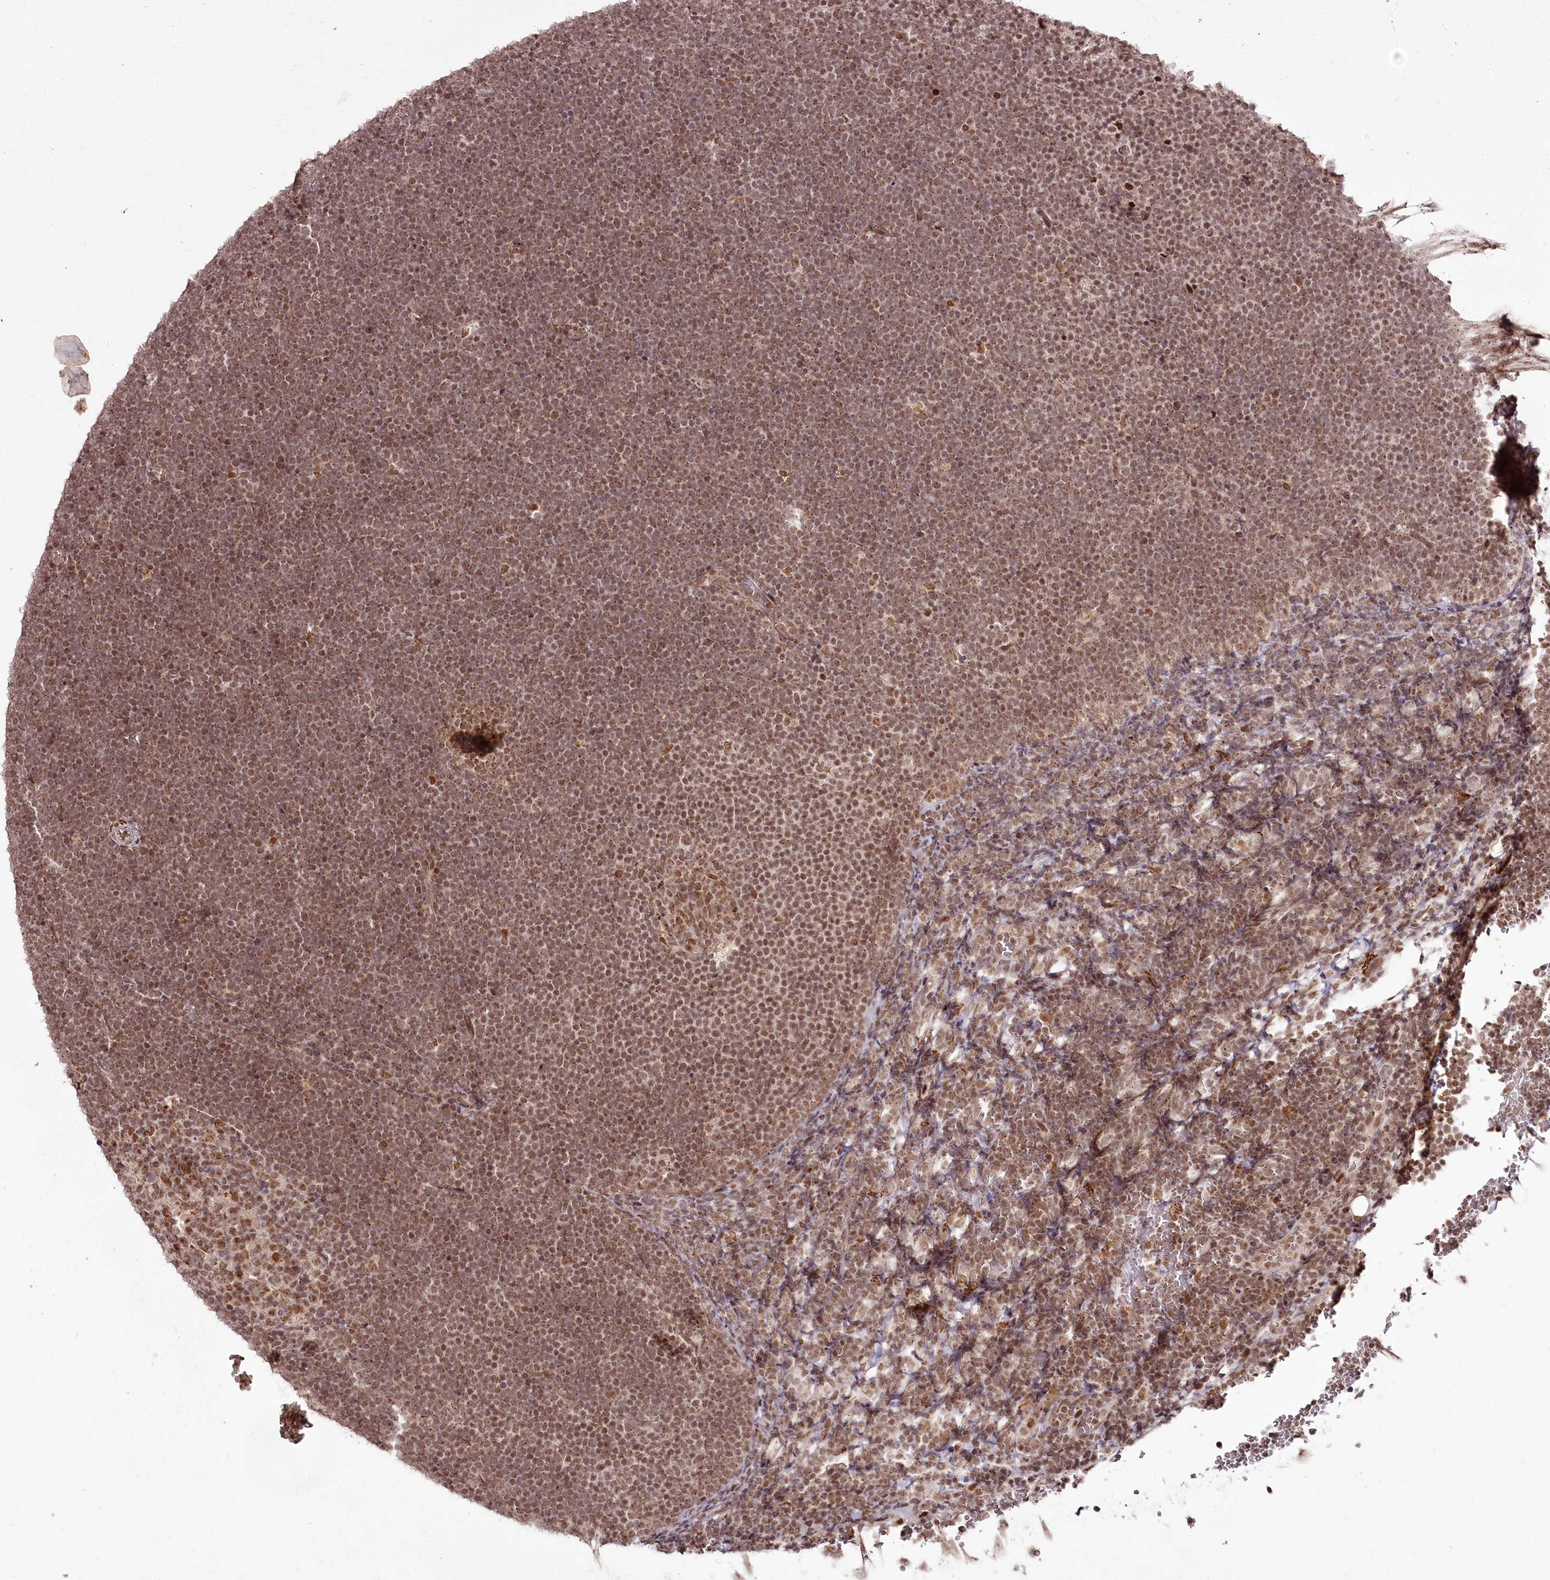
{"staining": {"intensity": "moderate", "quantity": ">75%", "location": "nuclear"}, "tissue": "lymphoma", "cell_type": "Tumor cells", "image_type": "cancer", "snomed": [{"axis": "morphology", "description": "Malignant lymphoma, non-Hodgkin's type, High grade"}, {"axis": "topography", "description": "Lymph node"}], "caption": "Lymphoma stained with DAB IHC shows medium levels of moderate nuclear positivity in approximately >75% of tumor cells. (DAB (3,3'-diaminobenzidine) IHC with brightfield microscopy, high magnification).", "gene": "CEP83", "patient": {"sex": "male", "age": 13}}